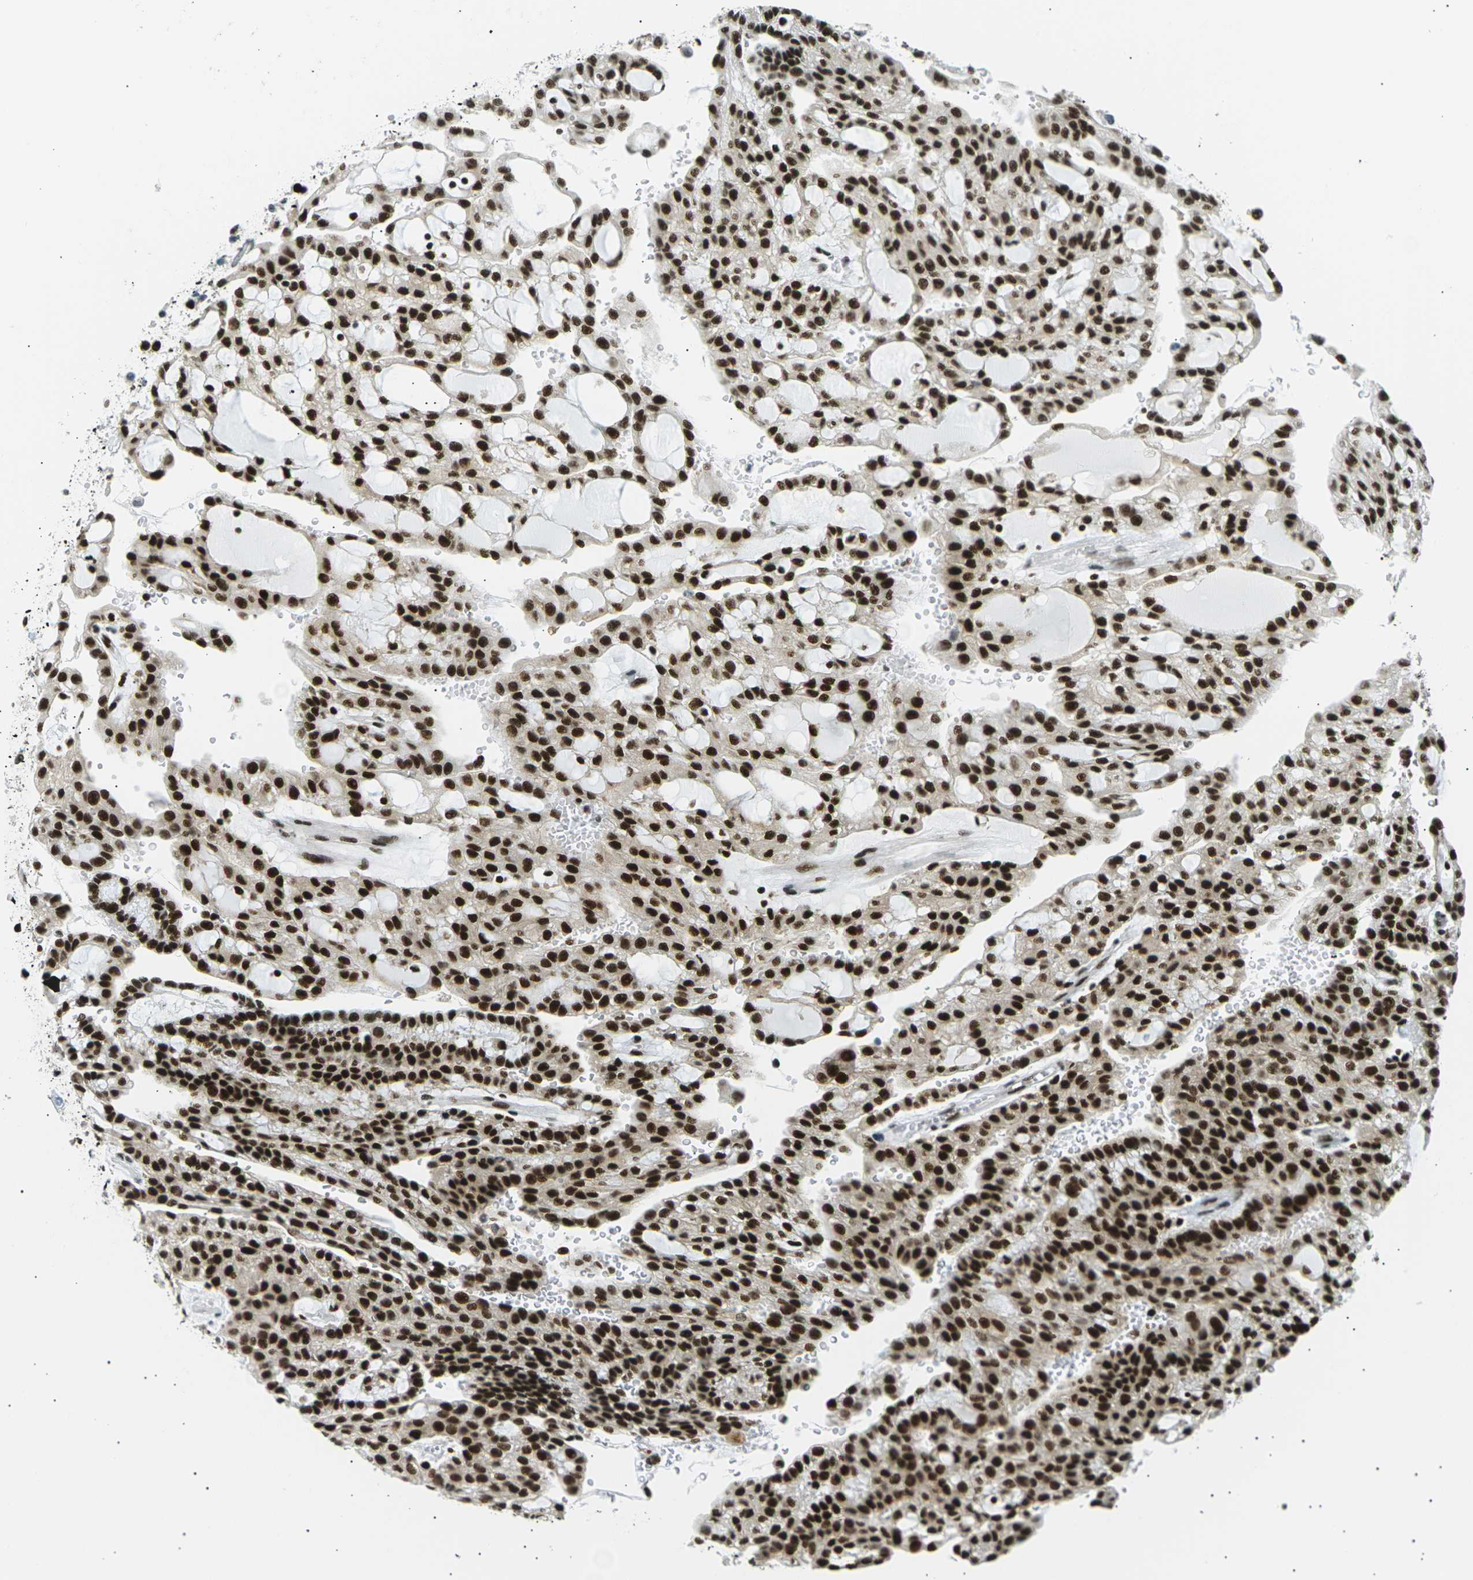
{"staining": {"intensity": "strong", "quantity": ">75%", "location": "nuclear"}, "tissue": "renal cancer", "cell_type": "Tumor cells", "image_type": "cancer", "snomed": [{"axis": "morphology", "description": "Adenocarcinoma, NOS"}, {"axis": "topography", "description": "Kidney"}], "caption": "Immunohistochemical staining of renal cancer reveals high levels of strong nuclear protein expression in approximately >75% of tumor cells.", "gene": "RPA2", "patient": {"sex": "male", "age": 63}}